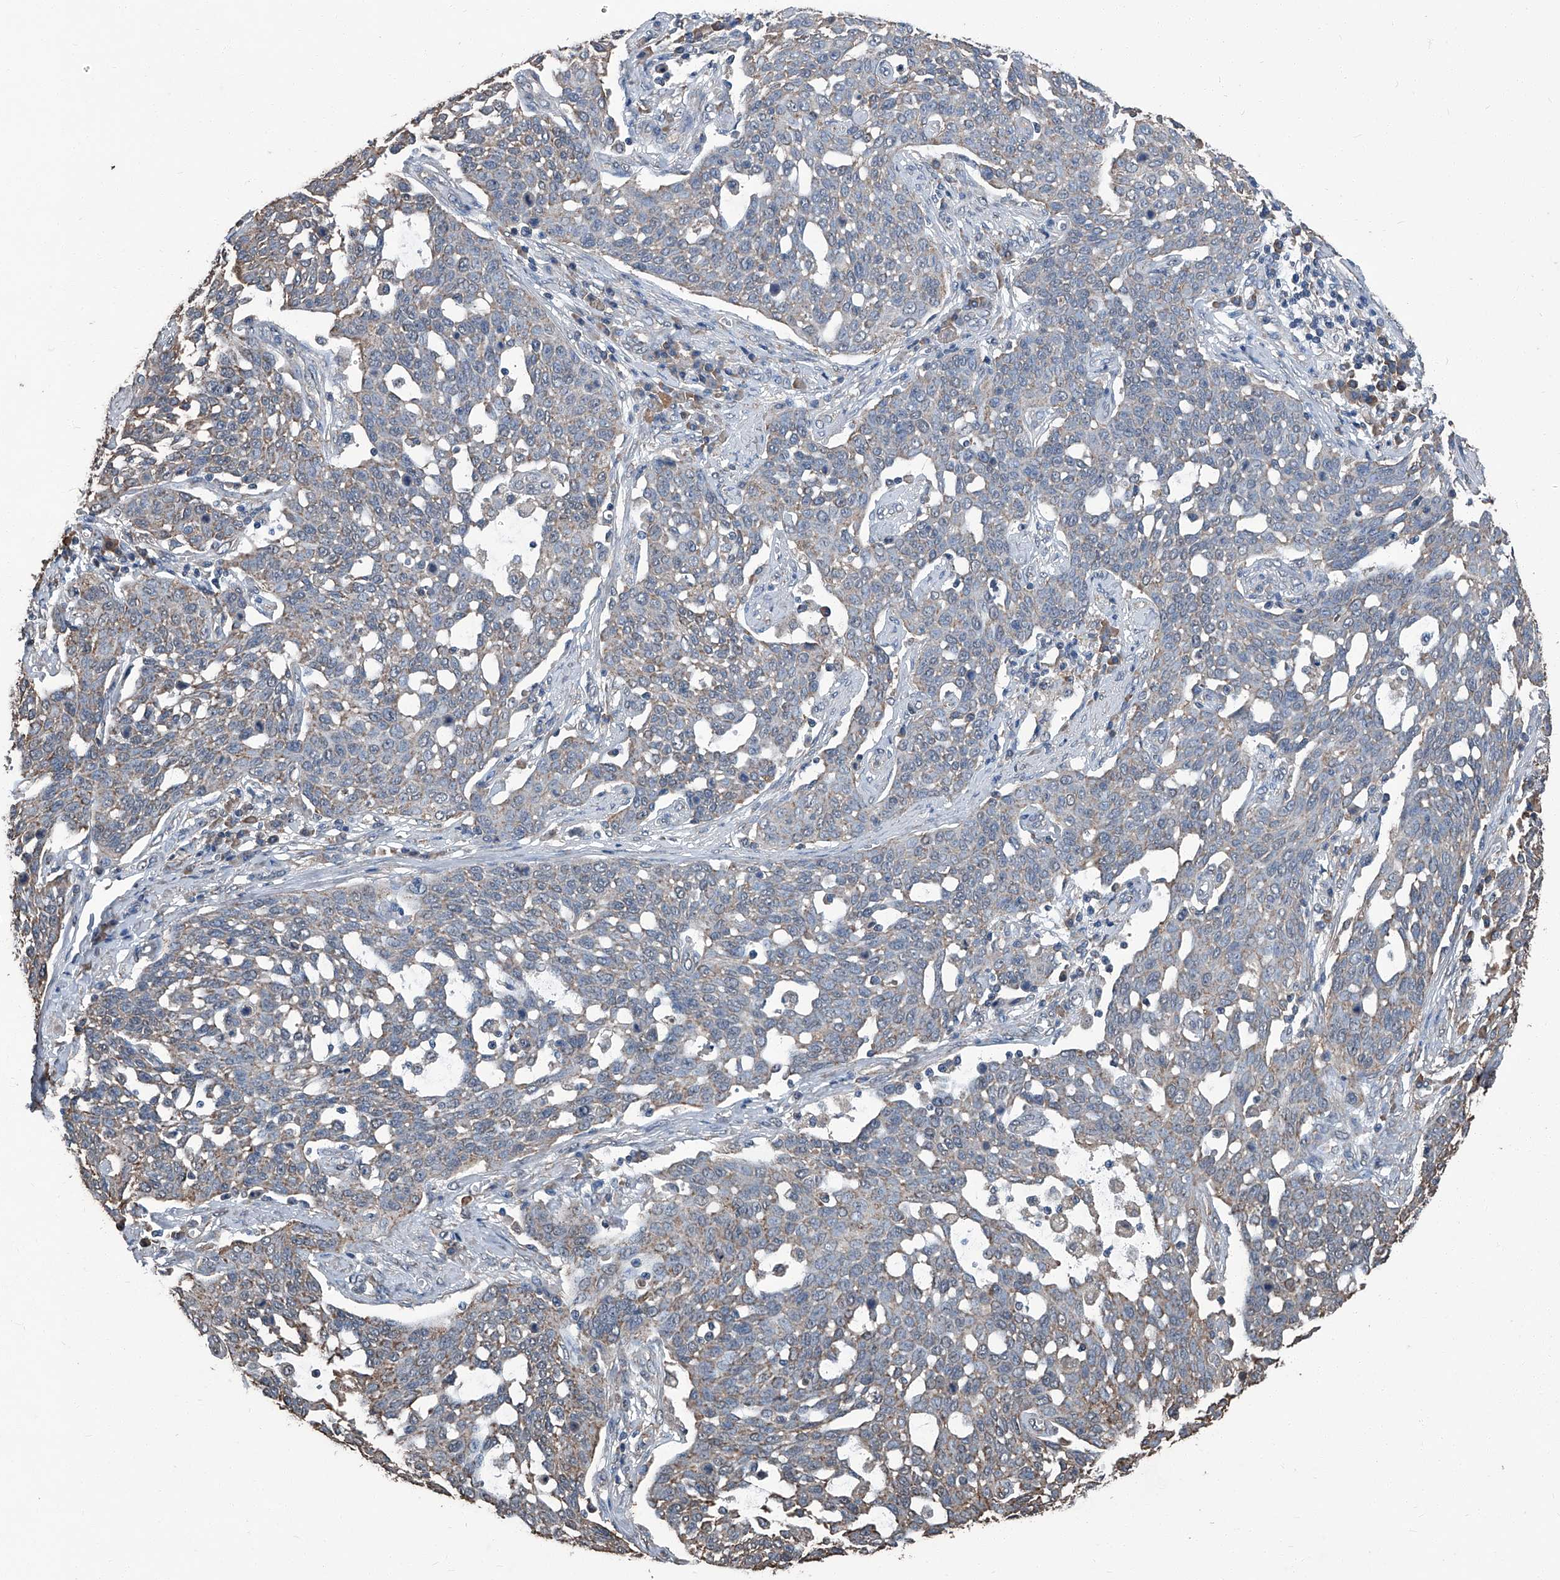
{"staining": {"intensity": "weak", "quantity": ">75%", "location": "cytoplasmic/membranous"}, "tissue": "cervical cancer", "cell_type": "Tumor cells", "image_type": "cancer", "snomed": [{"axis": "morphology", "description": "Squamous cell carcinoma, NOS"}, {"axis": "topography", "description": "Cervix"}], "caption": "IHC photomicrograph of human squamous cell carcinoma (cervical) stained for a protein (brown), which shows low levels of weak cytoplasmic/membranous positivity in approximately >75% of tumor cells.", "gene": "STARD7", "patient": {"sex": "female", "age": 34}}